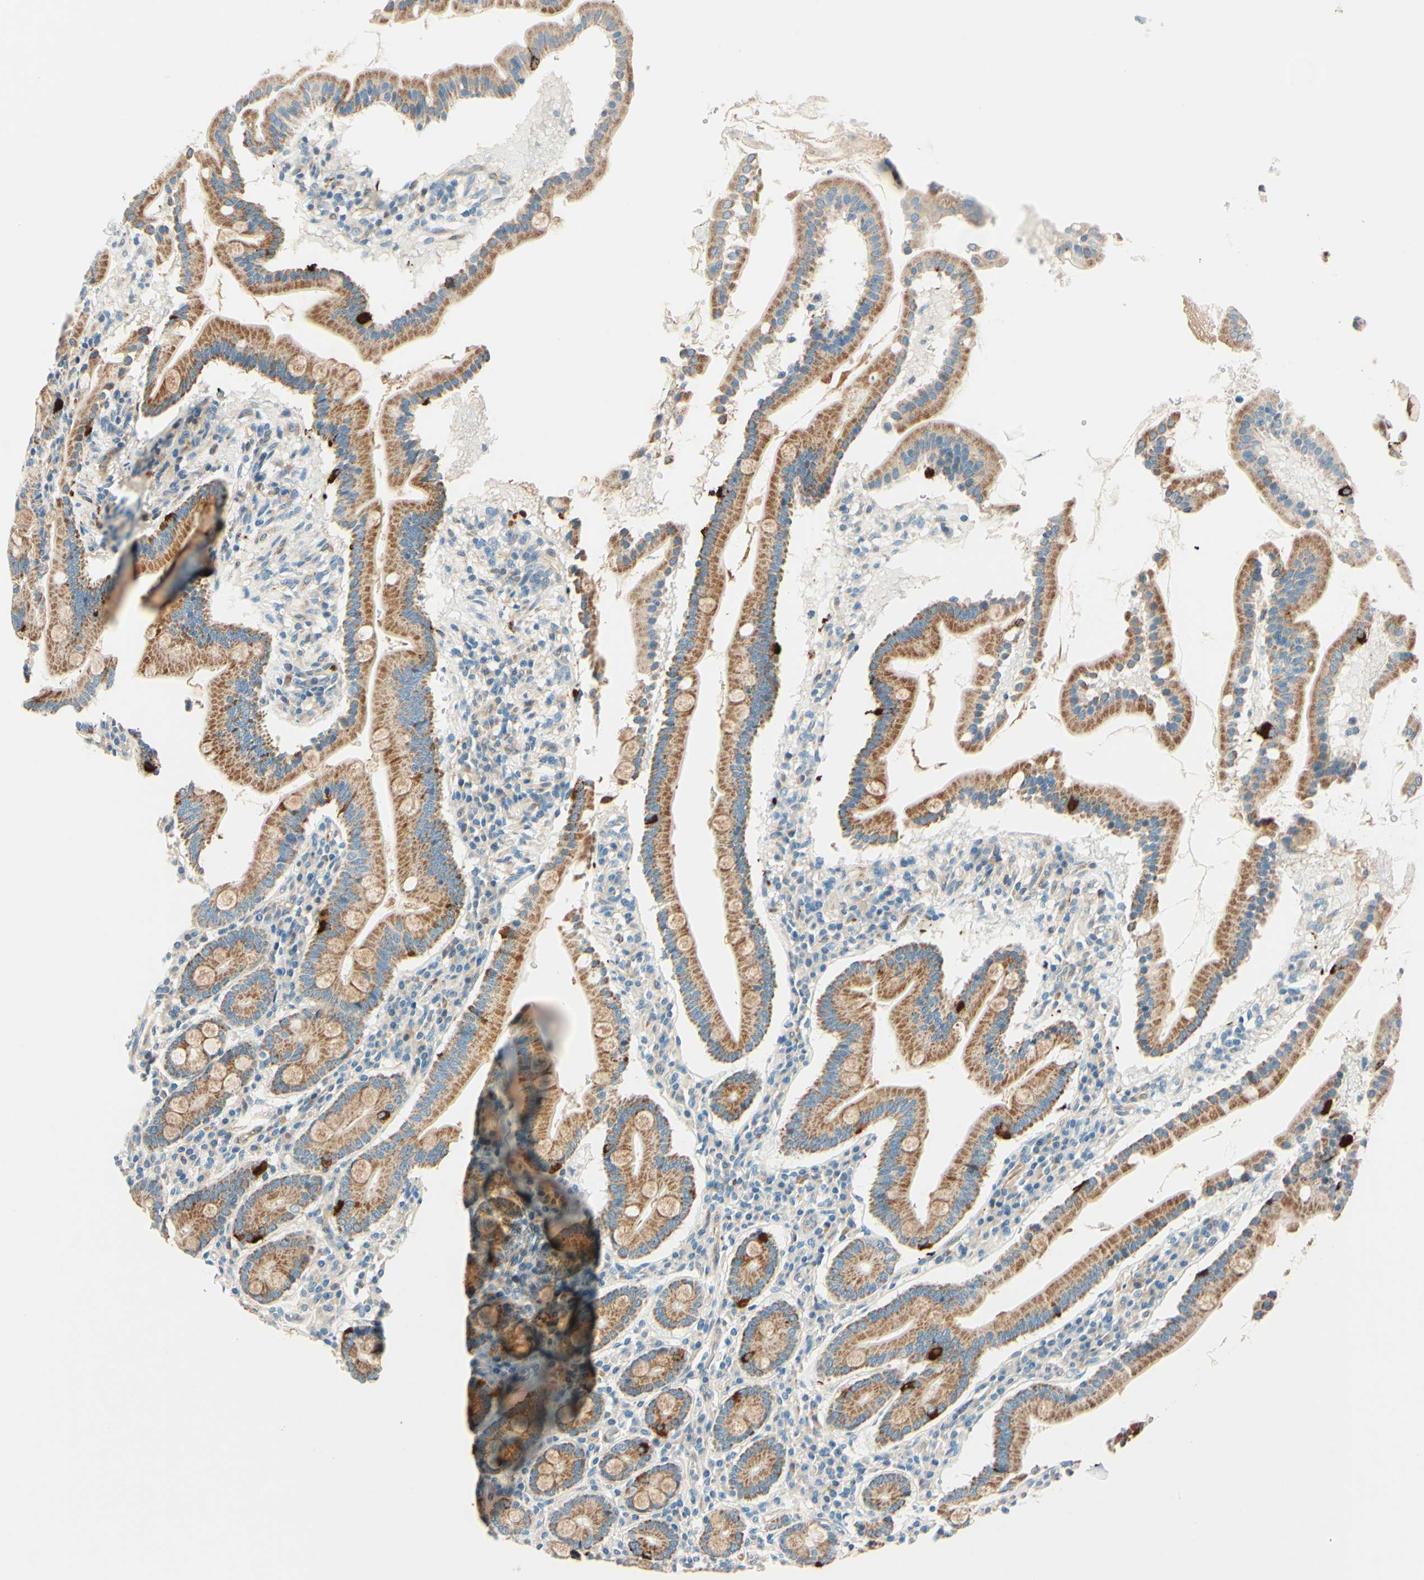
{"staining": {"intensity": "moderate", "quantity": ">75%", "location": "cytoplasmic/membranous"}, "tissue": "duodenum", "cell_type": "Glandular cells", "image_type": "normal", "snomed": [{"axis": "morphology", "description": "Normal tissue, NOS"}, {"axis": "topography", "description": "Duodenum"}], "caption": "Immunohistochemistry photomicrograph of normal duodenum: human duodenum stained using immunohistochemistry (IHC) shows medium levels of moderate protein expression localized specifically in the cytoplasmic/membranous of glandular cells, appearing as a cytoplasmic/membranous brown color.", "gene": "TAOK2", "patient": {"sex": "male", "age": 50}}